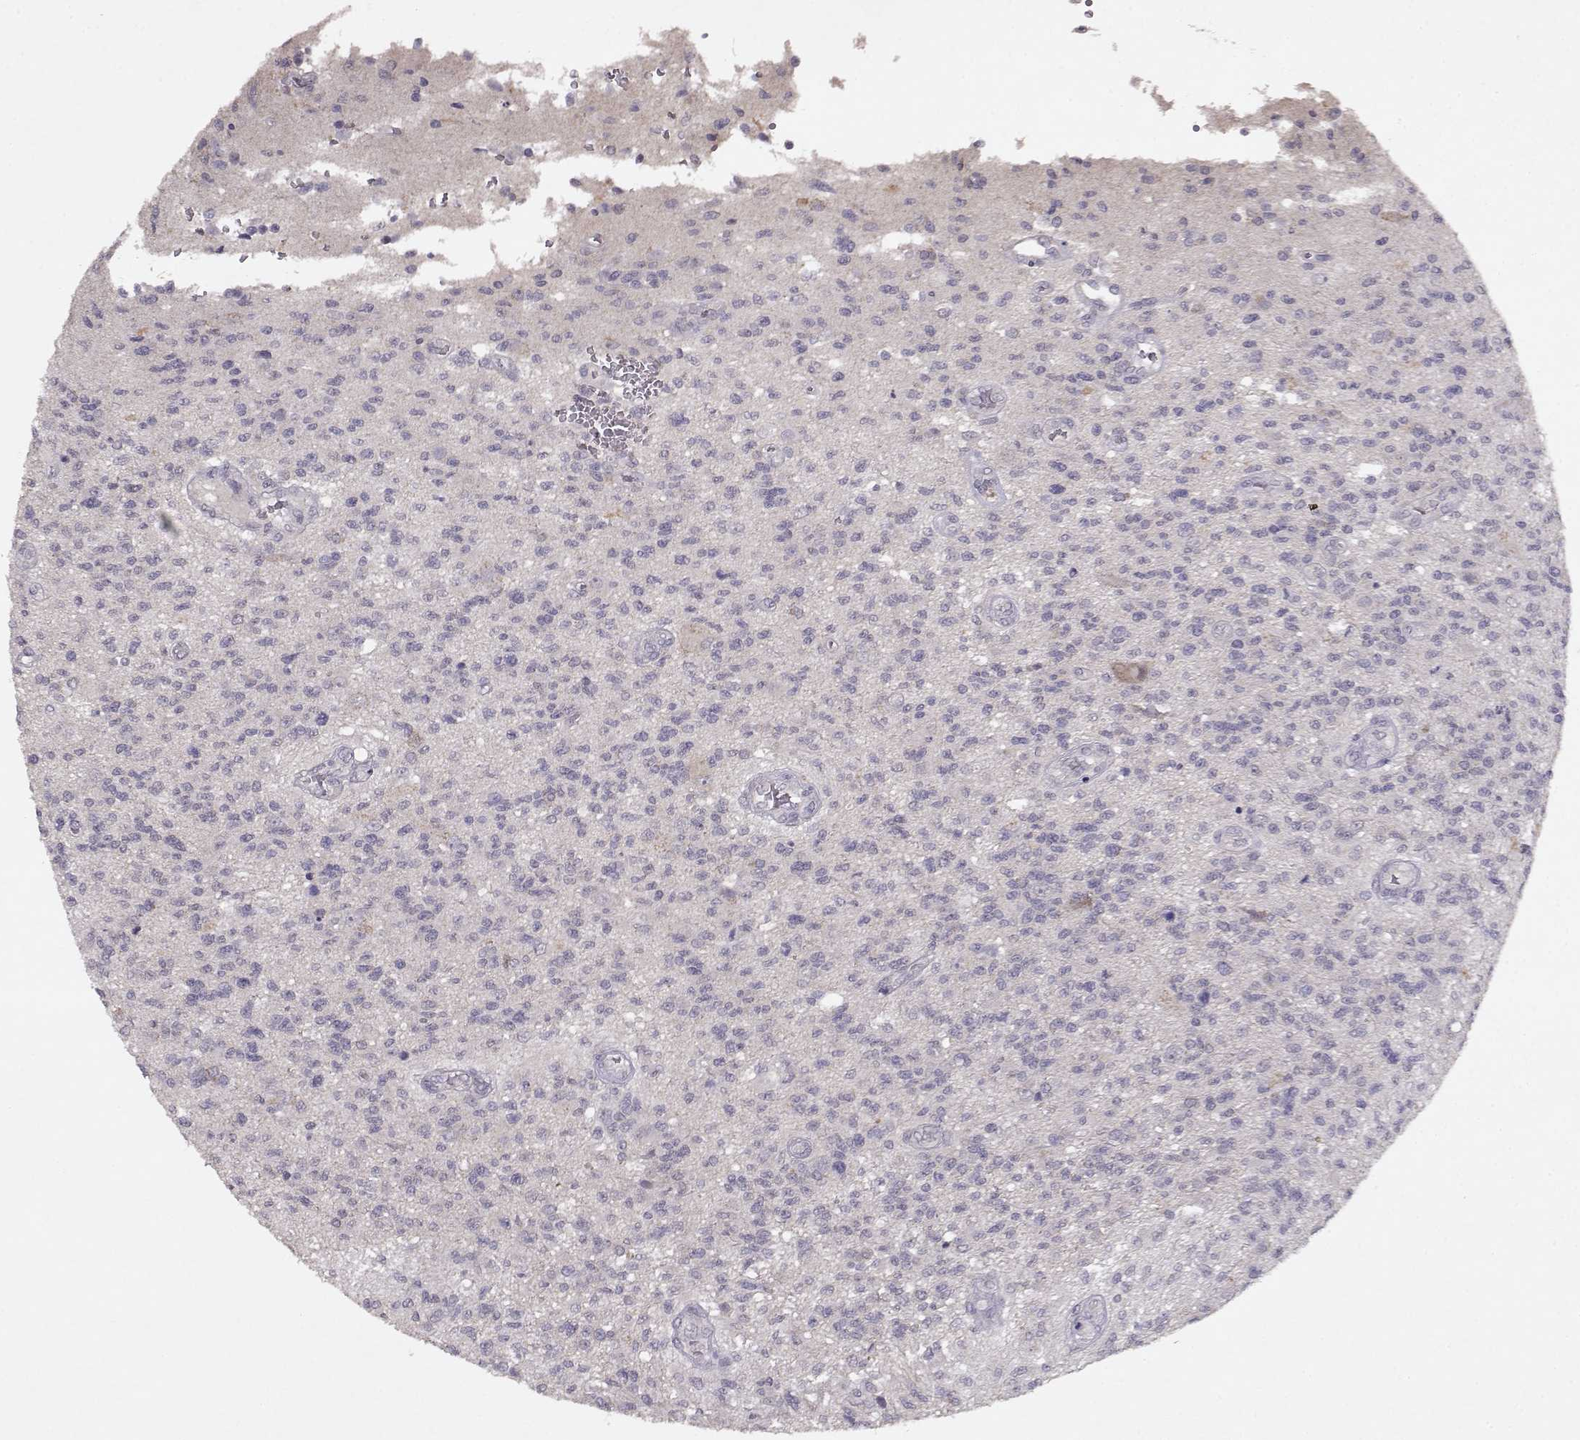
{"staining": {"intensity": "negative", "quantity": "none", "location": "none"}, "tissue": "glioma", "cell_type": "Tumor cells", "image_type": "cancer", "snomed": [{"axis": "morphology", "description": "Glioma, malignant, High grade"}, {"axis": "topography", "description": "Brain"}], "caption": "Image shows no significant protein positivity in tumor cells of glioma.", "gene": "BMX", "patient": {"sex": "male", "age": 56}}